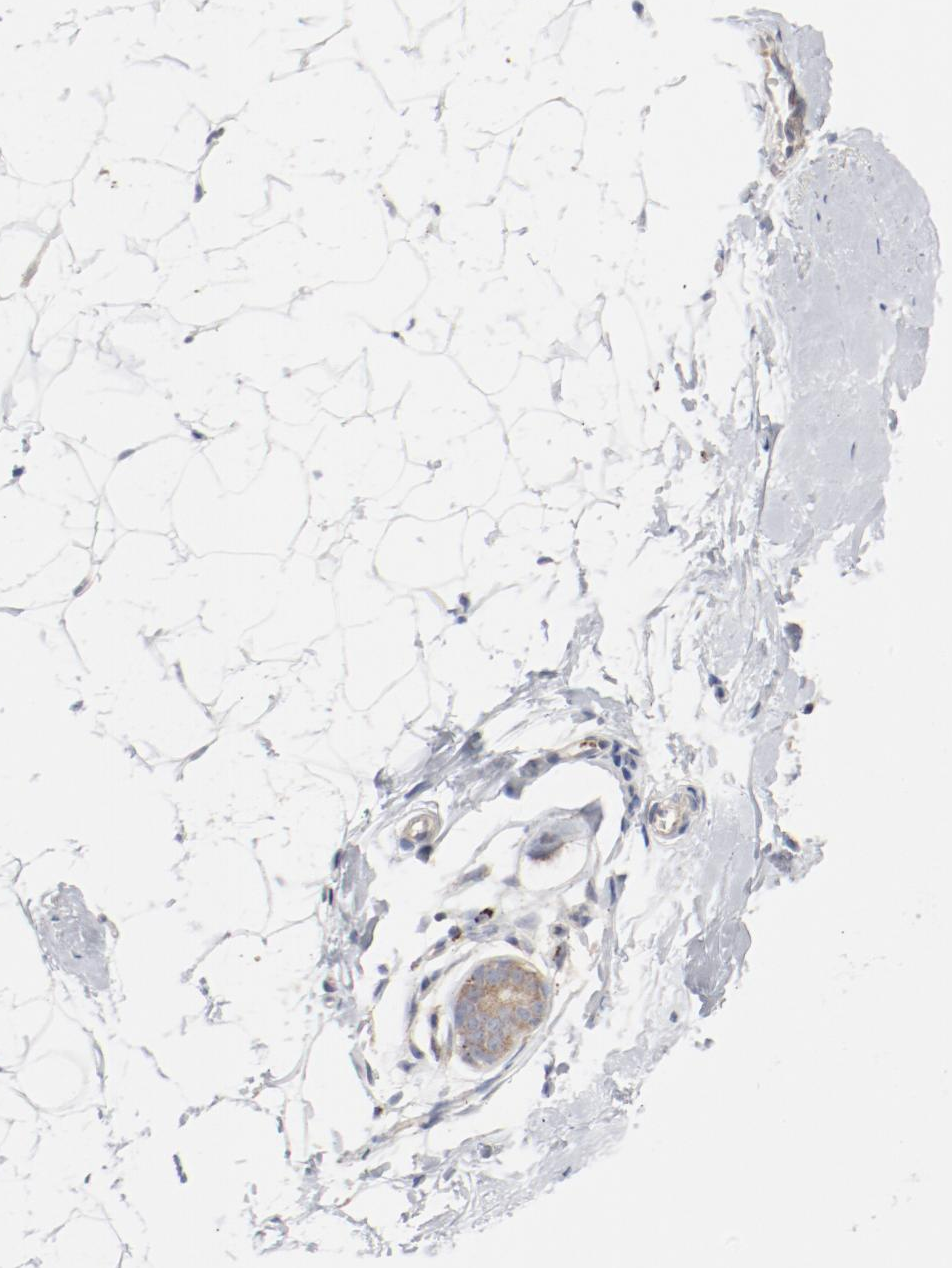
{"staining": {"intensity": "negative", "quantity": "none", "location": "none"}, "tissue": "breast", "cell_type": "Adipocytes", "image_type": "normal", "snomed": [{"axis": "morphology", "description": "Normal tissue, NOS"}, {"axis": "topography", "description": "Breast"}], "caption": "Adipocytes are negative for brown protein staining in unremarkable breast. (DAB (3,3'-diaminobenzidine) immunohistochemistry with hematoxylin counter stain).", "gene": "SETD3", "patient": {"sex": "female", "age": 22}}